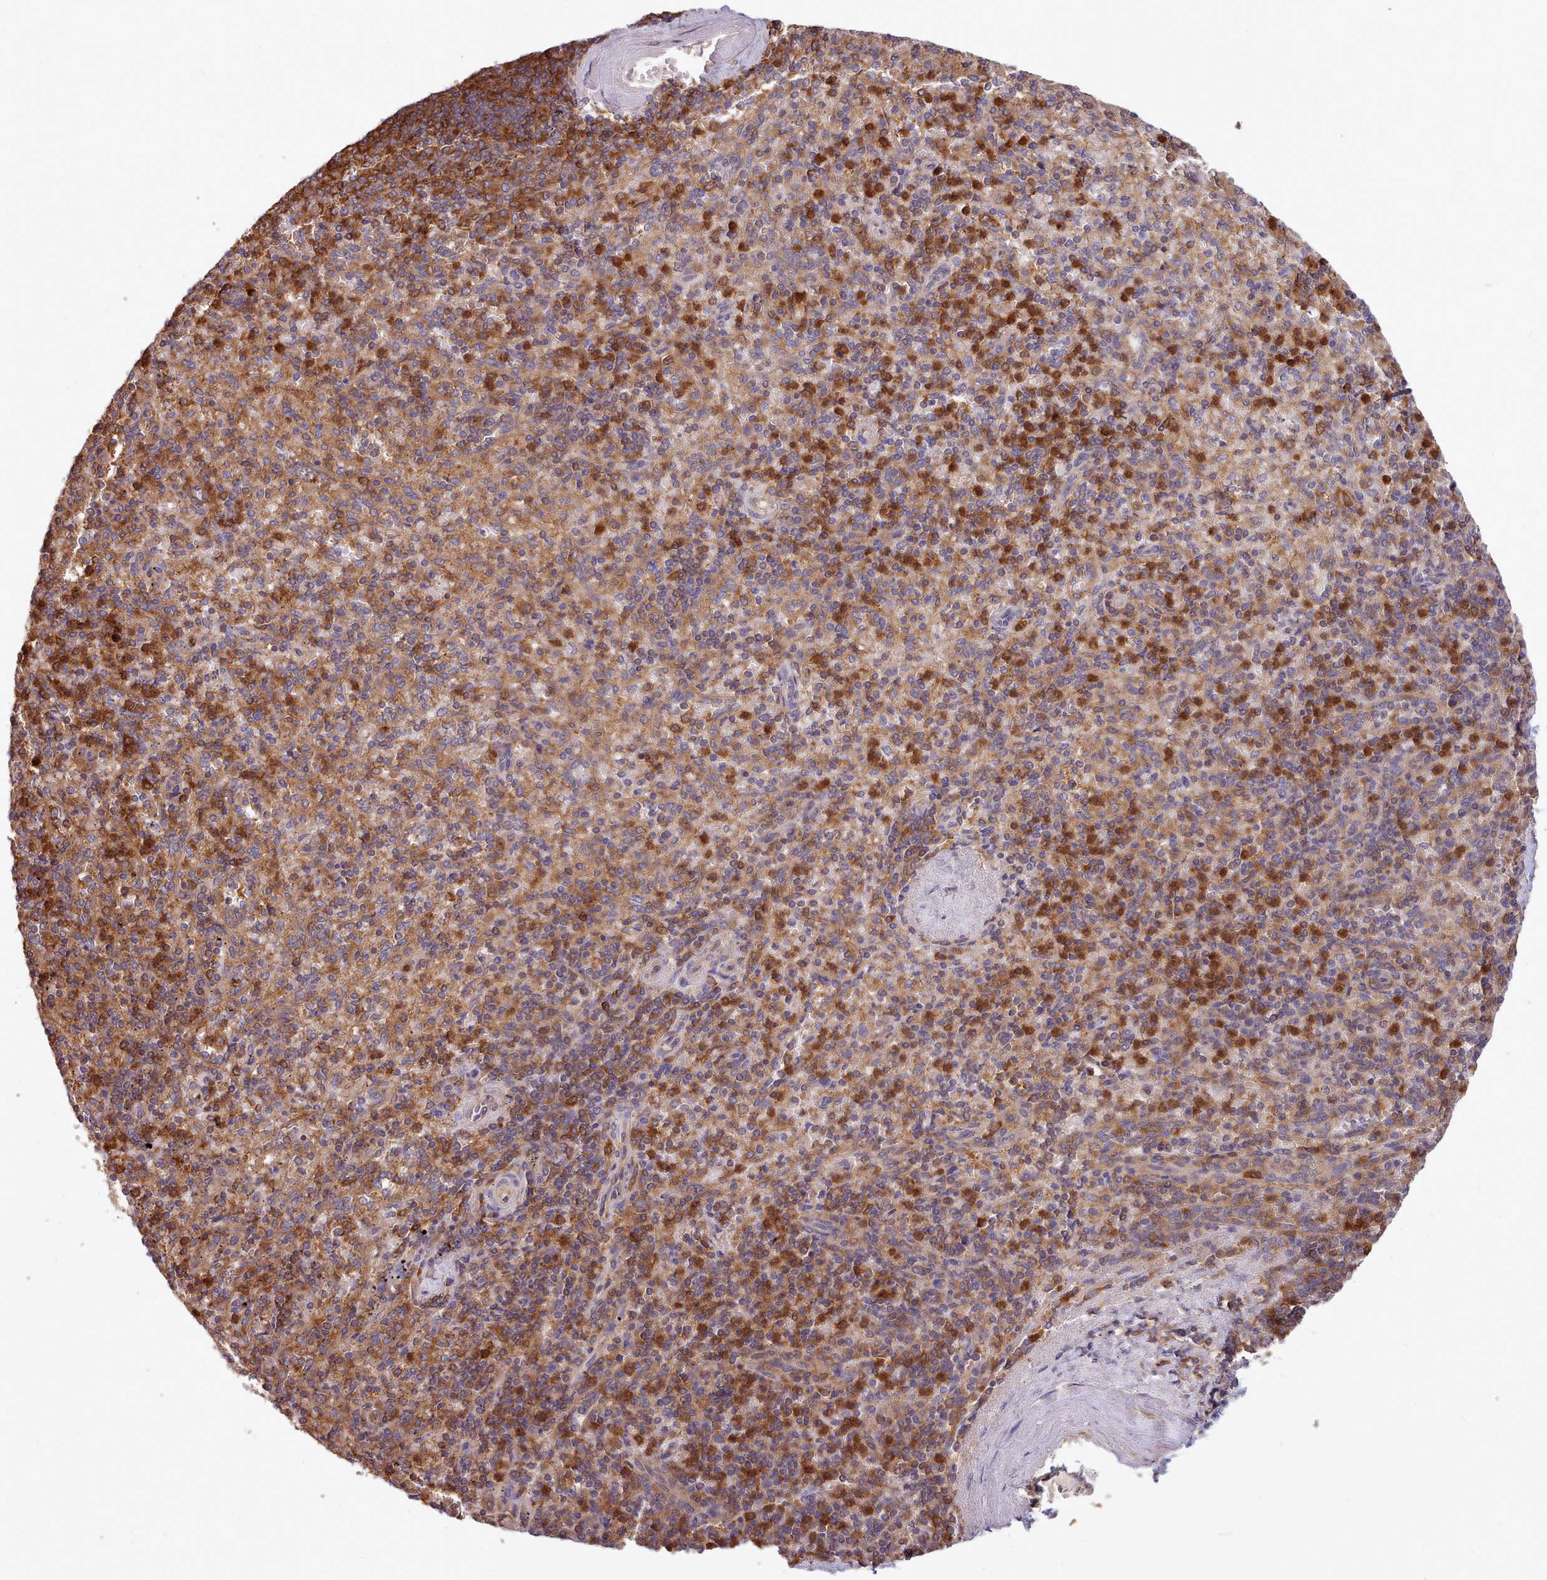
{"staining": {"intensity": "strong", "quantity": "25%-75%", "location": "cytoplasmic/membranous"}, "tissue": "spleen", "cell_type": "Cells in red pulp", "image_type": "normal", "snomed": [{"axis": "morphology", "description": "Normal tissue, NOS"}, {"axis": "topography", "description": "Spleen"}], "caption": "Cells in red pulp display high levels of strong cytoplasmic/membranous positivity in approximately 25%-75% of cells in benign spleen. (DAB (3,3'-diaminobenzidine) = brown stain, brightfield microscopy at high magnification).", "gene": "SLC4A9", "patient": {"sex": "male", "age": 82}}